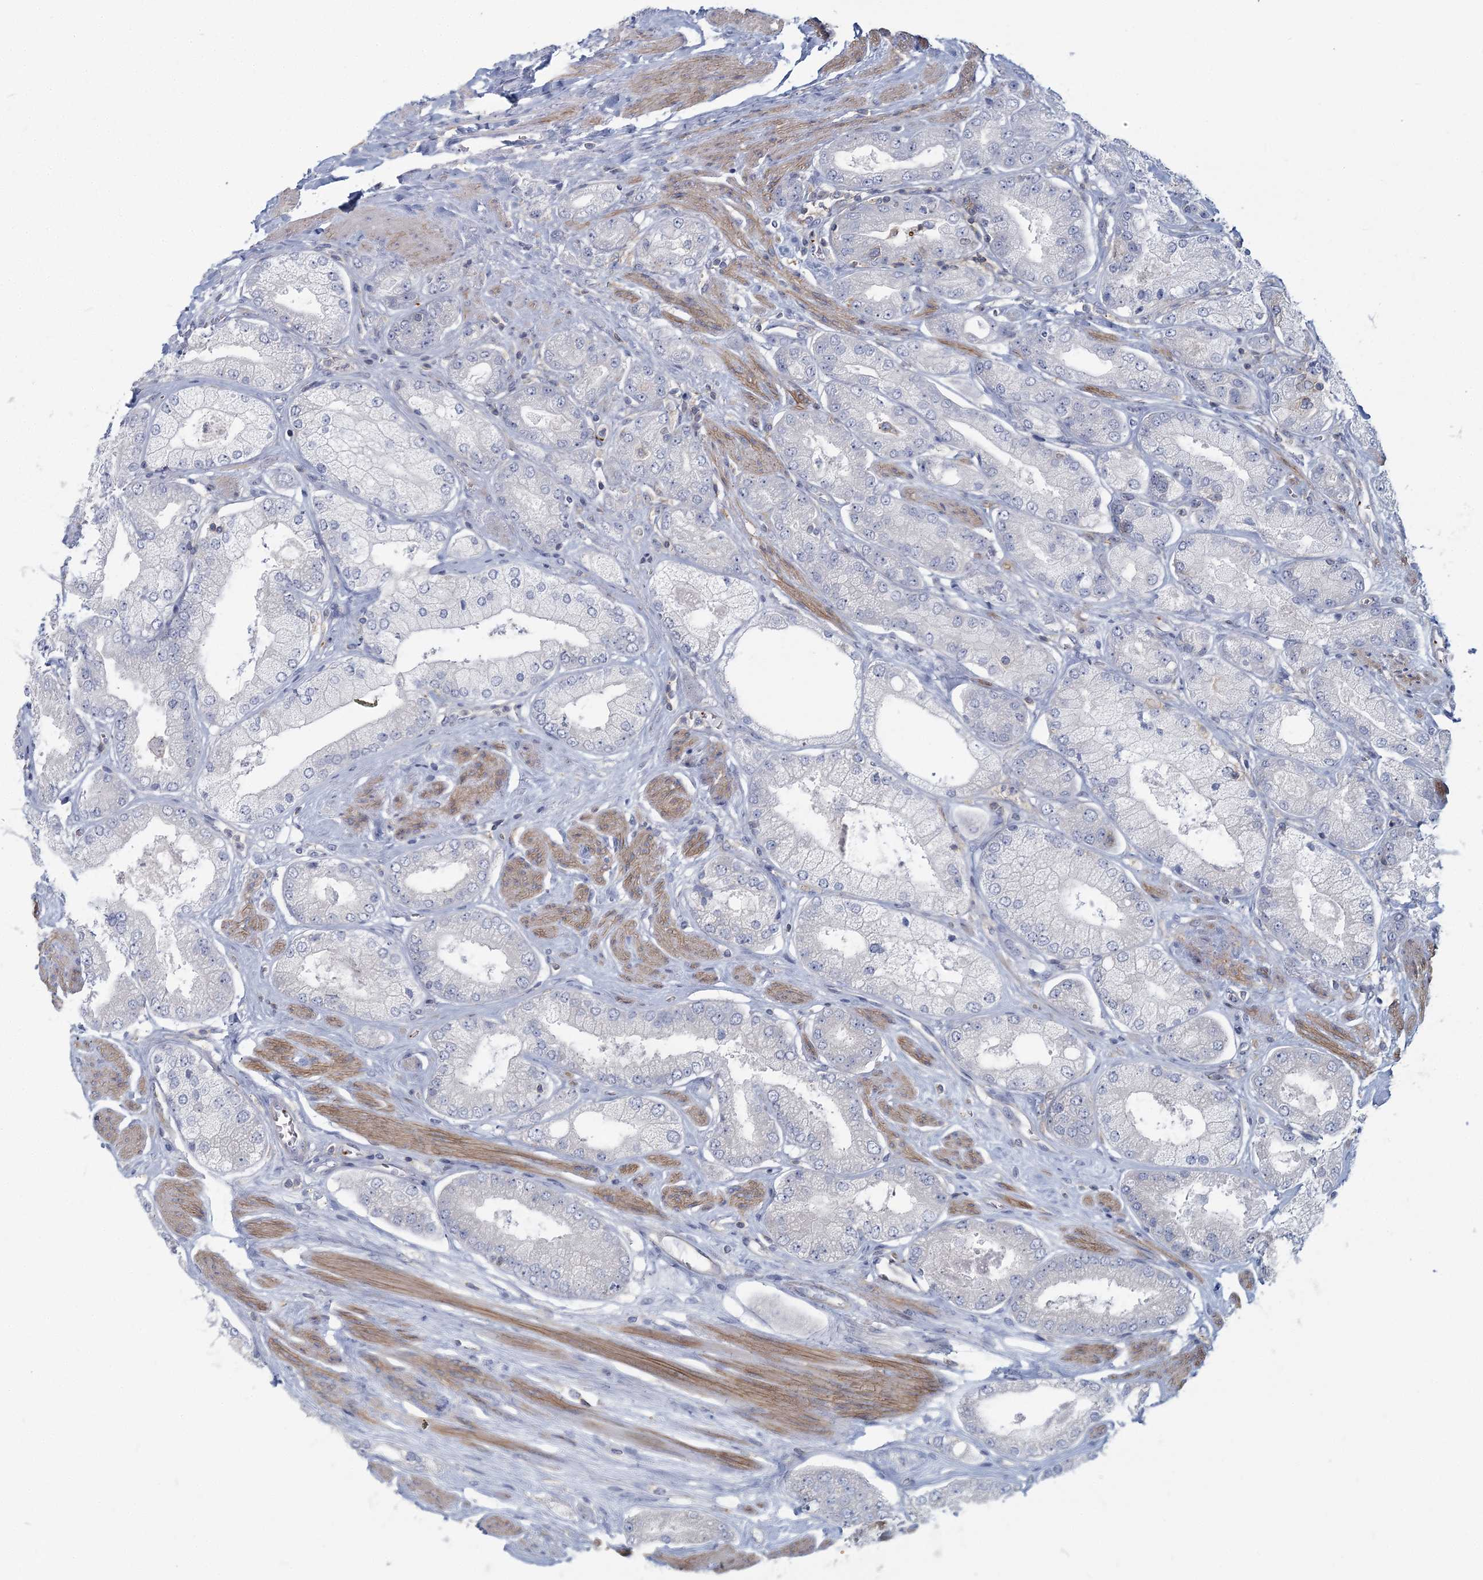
{"staining": {"intensity": "negative", "quantity": "none", "location": "none"}, "tissue": "prostate cancer", "cell_type": "Tumor cells", "image_type": "cancer", "snomed": [{"axis": "morphology", "description": "Adenocarcinoma, High grade"}, {"axis": "topography", "description": "Prostate"}], "caption": "Tumor cells are negative for protein expression in human prostate cancer (adenocarcinoma (high-grade)).", "gene": "CUEDC2", "patient": {"sex": "male", "age": 58}}